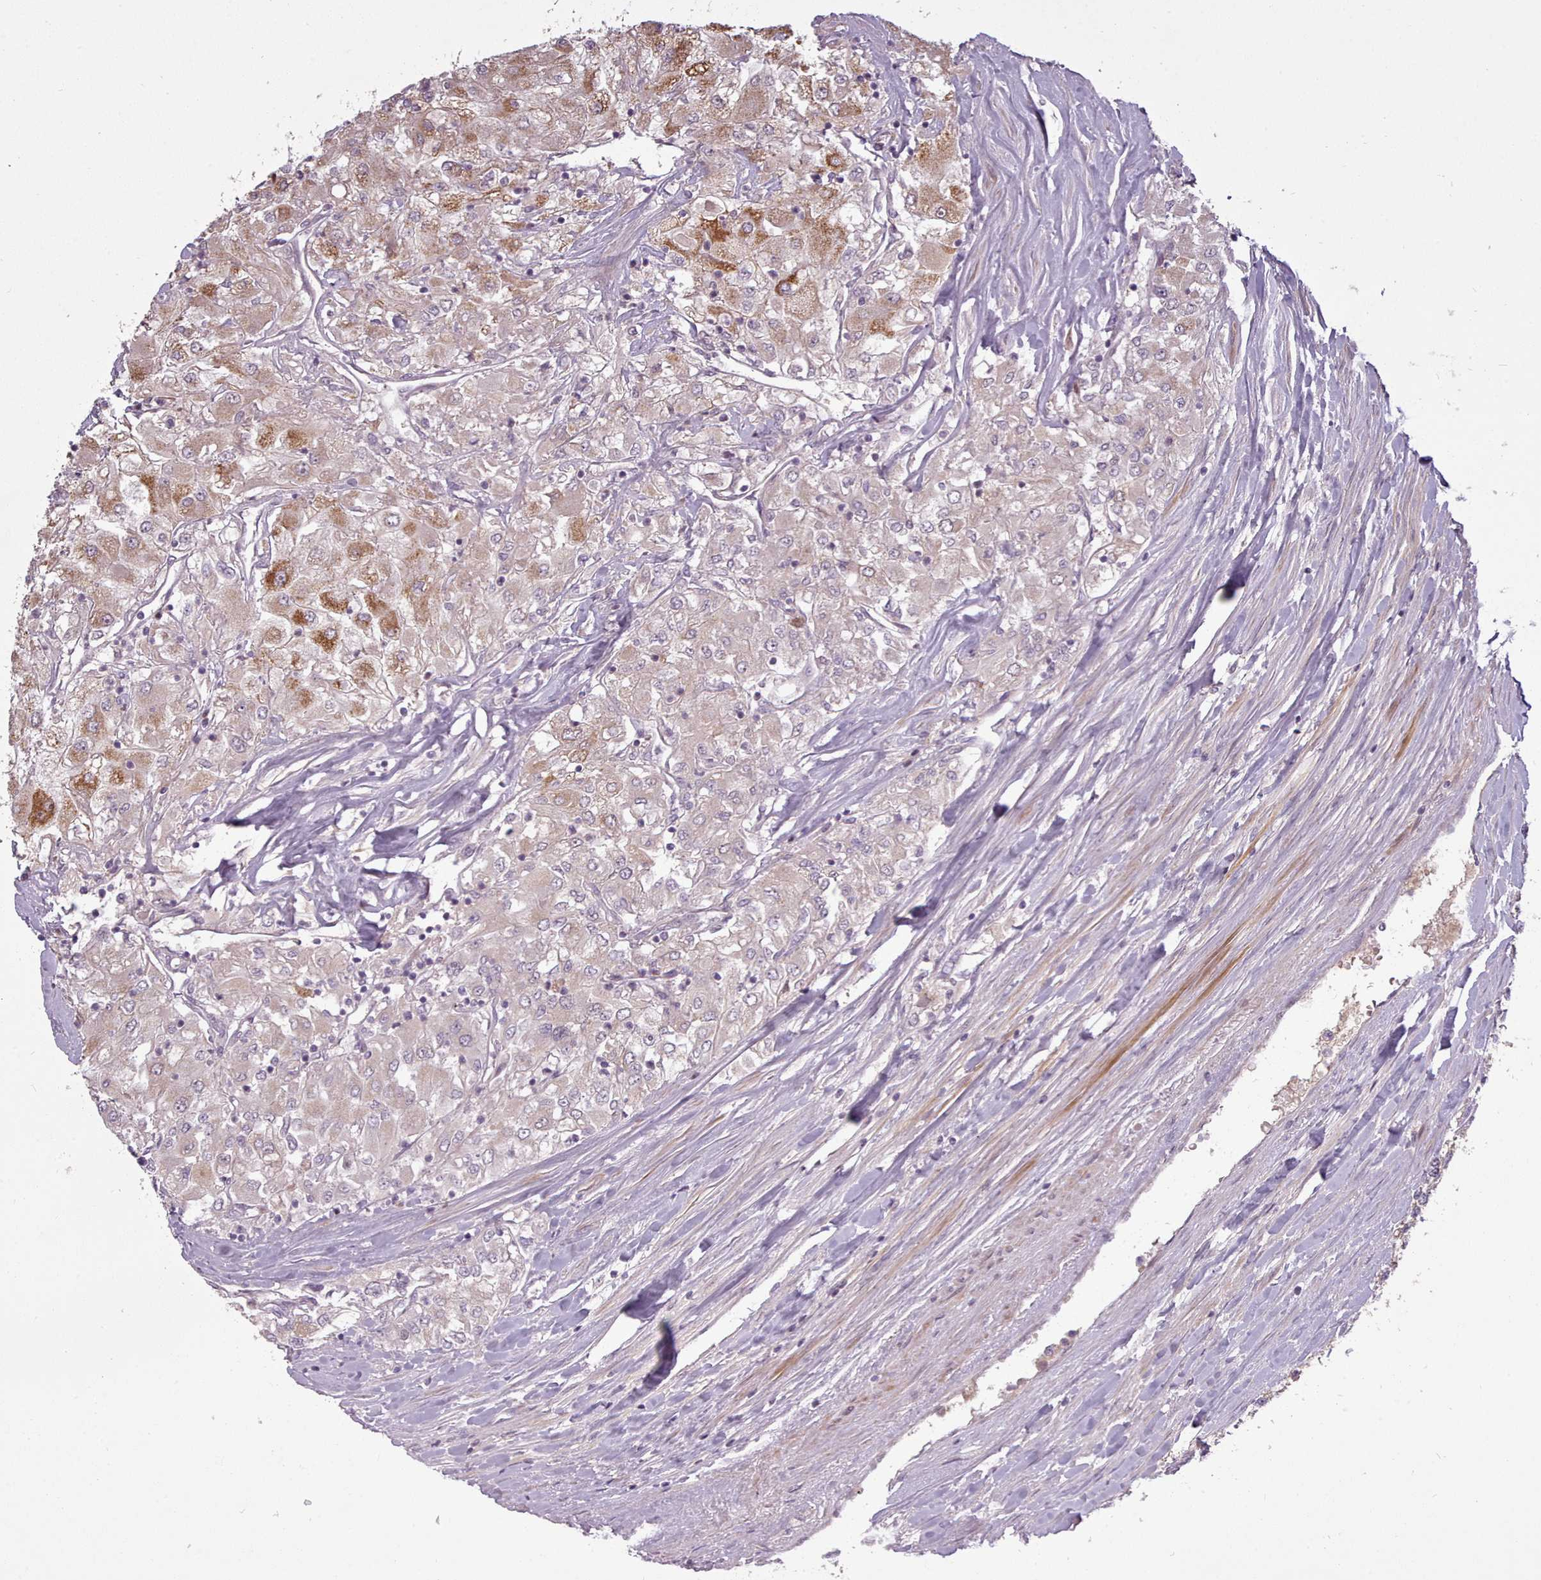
{"staining": {"intensity": "strong", "quantity": "<25%", "location": "cytoplasmic/membranous"}, "tissue": "renal cancer", "cell_type": "Tumor cells", "image_type": "cancer", "snomed": [{"axis": "morphology", "description": "Adenocarcinoma, NOS"}, {"axis": "topography", "description": "Kidney"}], "caption": "Protein expression analysis of renal cancer reveals strong cytoplasmic/membranous expression in approximately <25% of tumor cells.", "gene": "LEFTY2", "patient": {"sex": "male", "age": 80}}